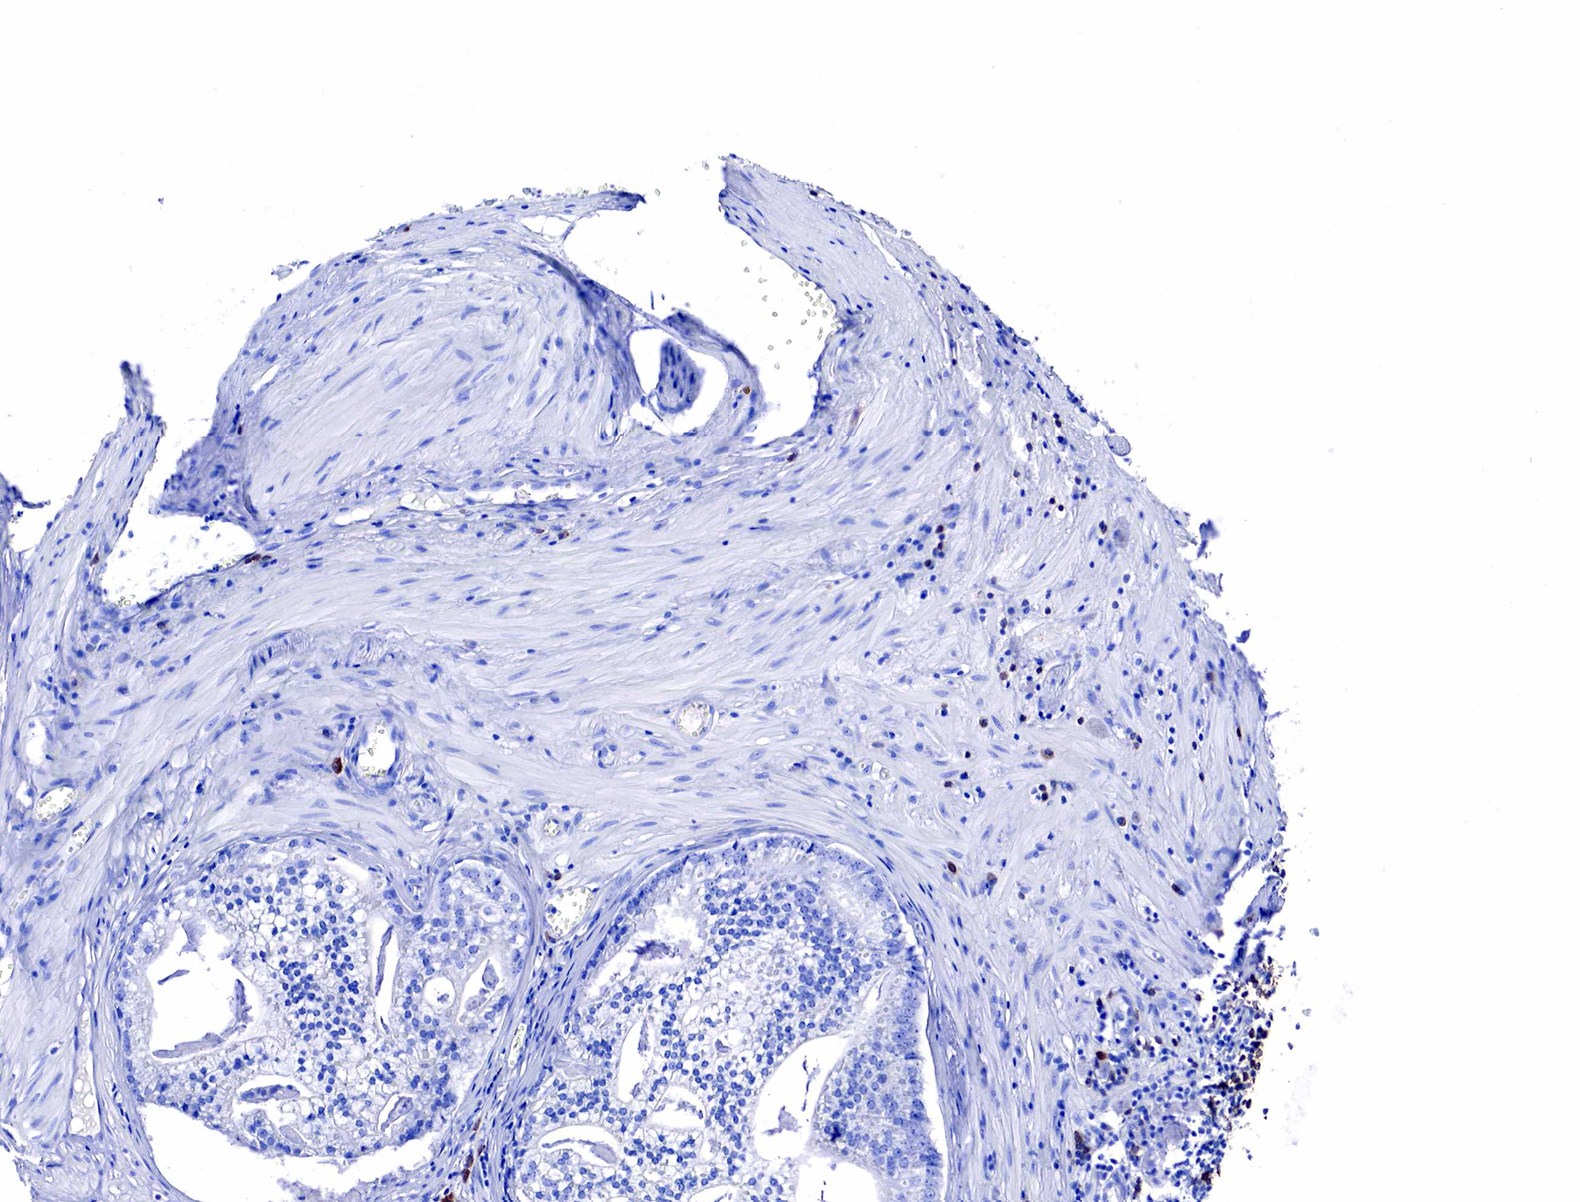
{"staining": {"intensity": "negative", "quantity": "none", "location": "none"}, "tissue": "prostate cancer", "cell_type": "Tumor cells", "image_type": "cancer", "snomed": [{"axis": "morphology", "description": "Adenocarcinoma, High grade"}, {"axis": "topography", "description": "Prostate"}], "caption": "Prostate adenocarcinoma (high-grade) was stained to show a protein in brown. There is no significant positivity in tumor cells.", "gene": "CD79A", "patient": {"sex": "male", "age": 56}}